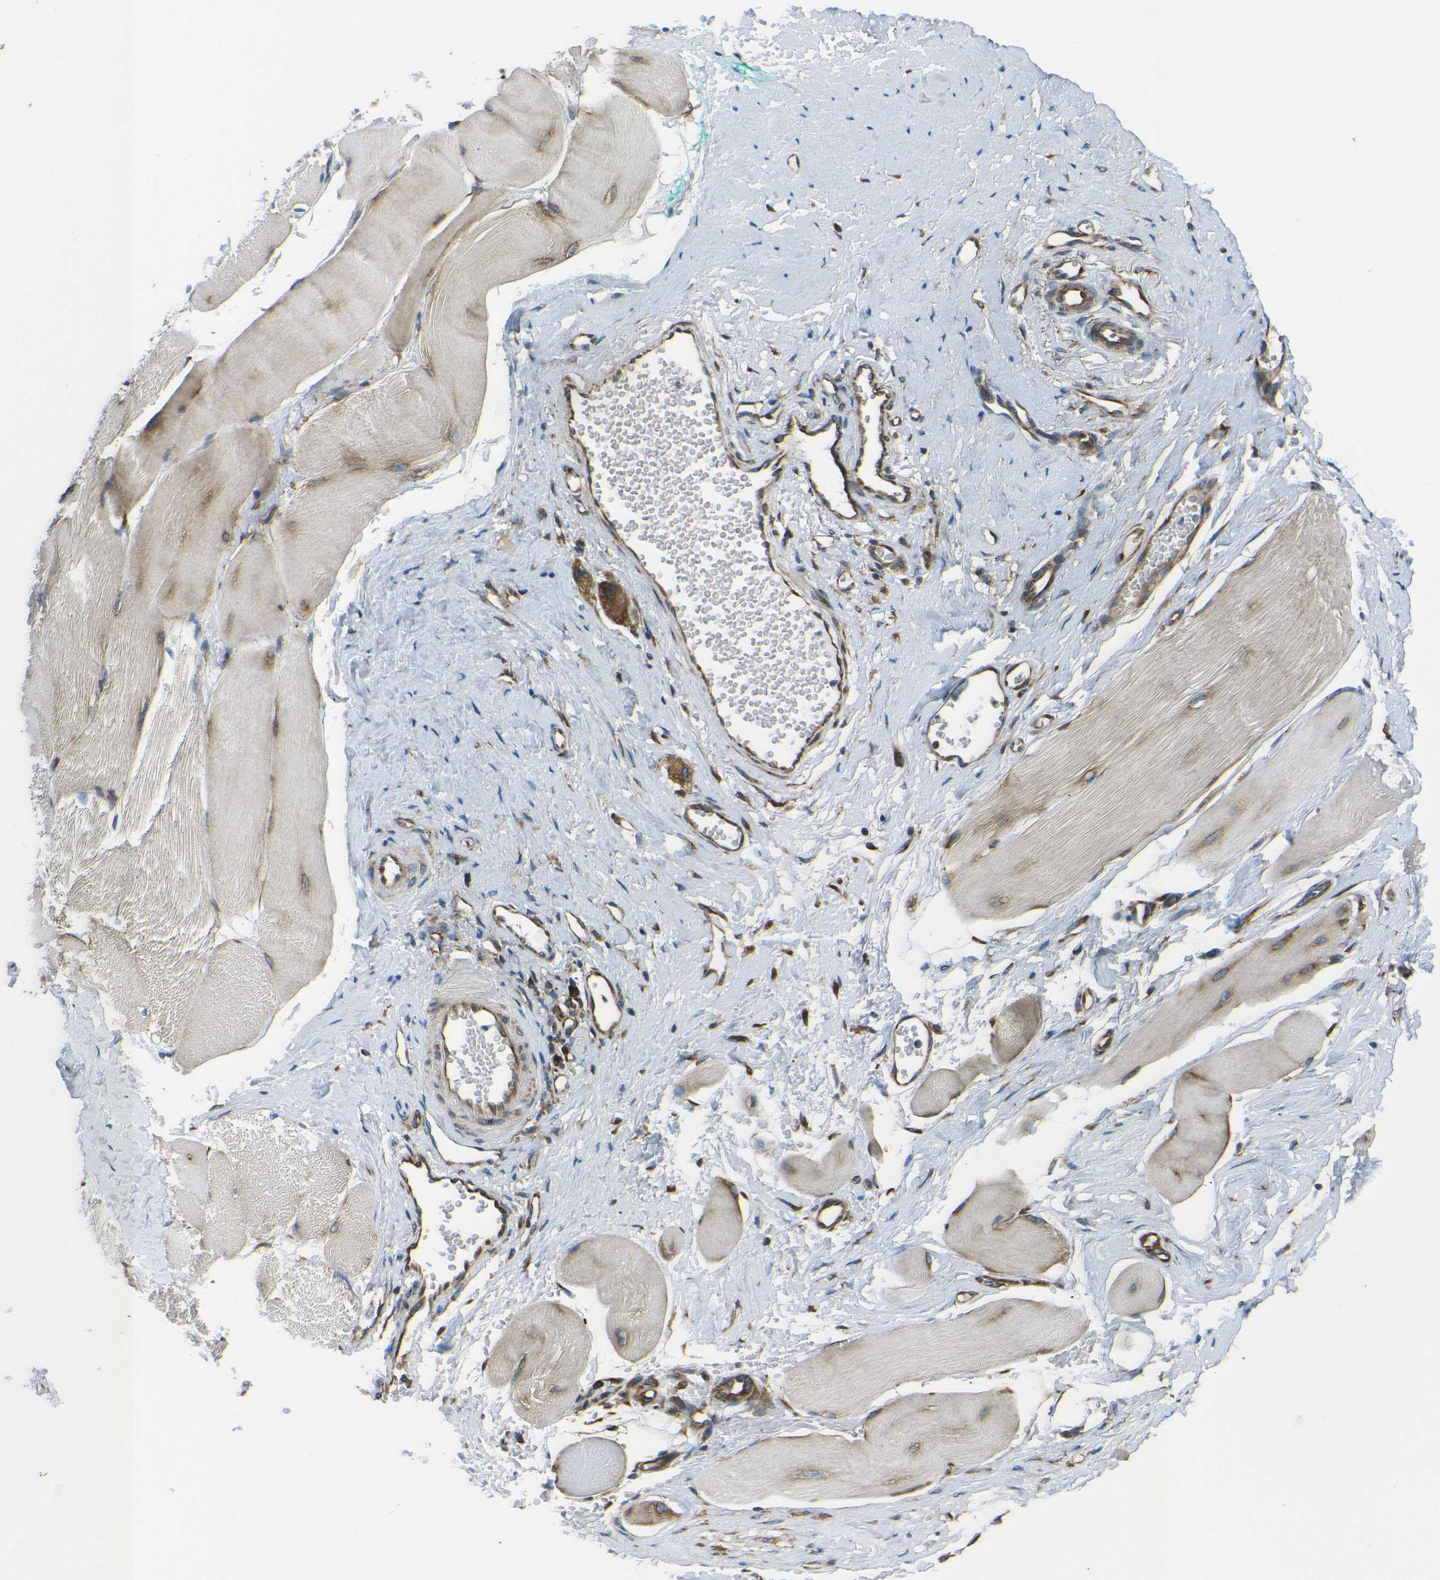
{"staining": {"intensity": "weak", "quantity": "25%-75%", "location": "cytoplasmic/membranous"}, "tissue": "skeletal muscle", "cell_type": "Myocytes", "image_type": "normal", "snomed": [{"axis": "morphology", "description": "Normal tissue, NOS"}, {"axis": "morphology", "description": "Squamous cell carcinoma, NOS"}, {"axis": "topography", "description": "Skeletal muscle"}], "caption": "Protein expression by IHC exhibits weak cytoplasmic/membranous expression in about 25%-75% of myocytes in unremarkable skeletal muscle. (Stains: DAB in brown, nuclei in blue, Microscopy: brightfield microscopy at high magnification).", "gene": "RPSA", "patient": {"sex": "male", "age": 51}}